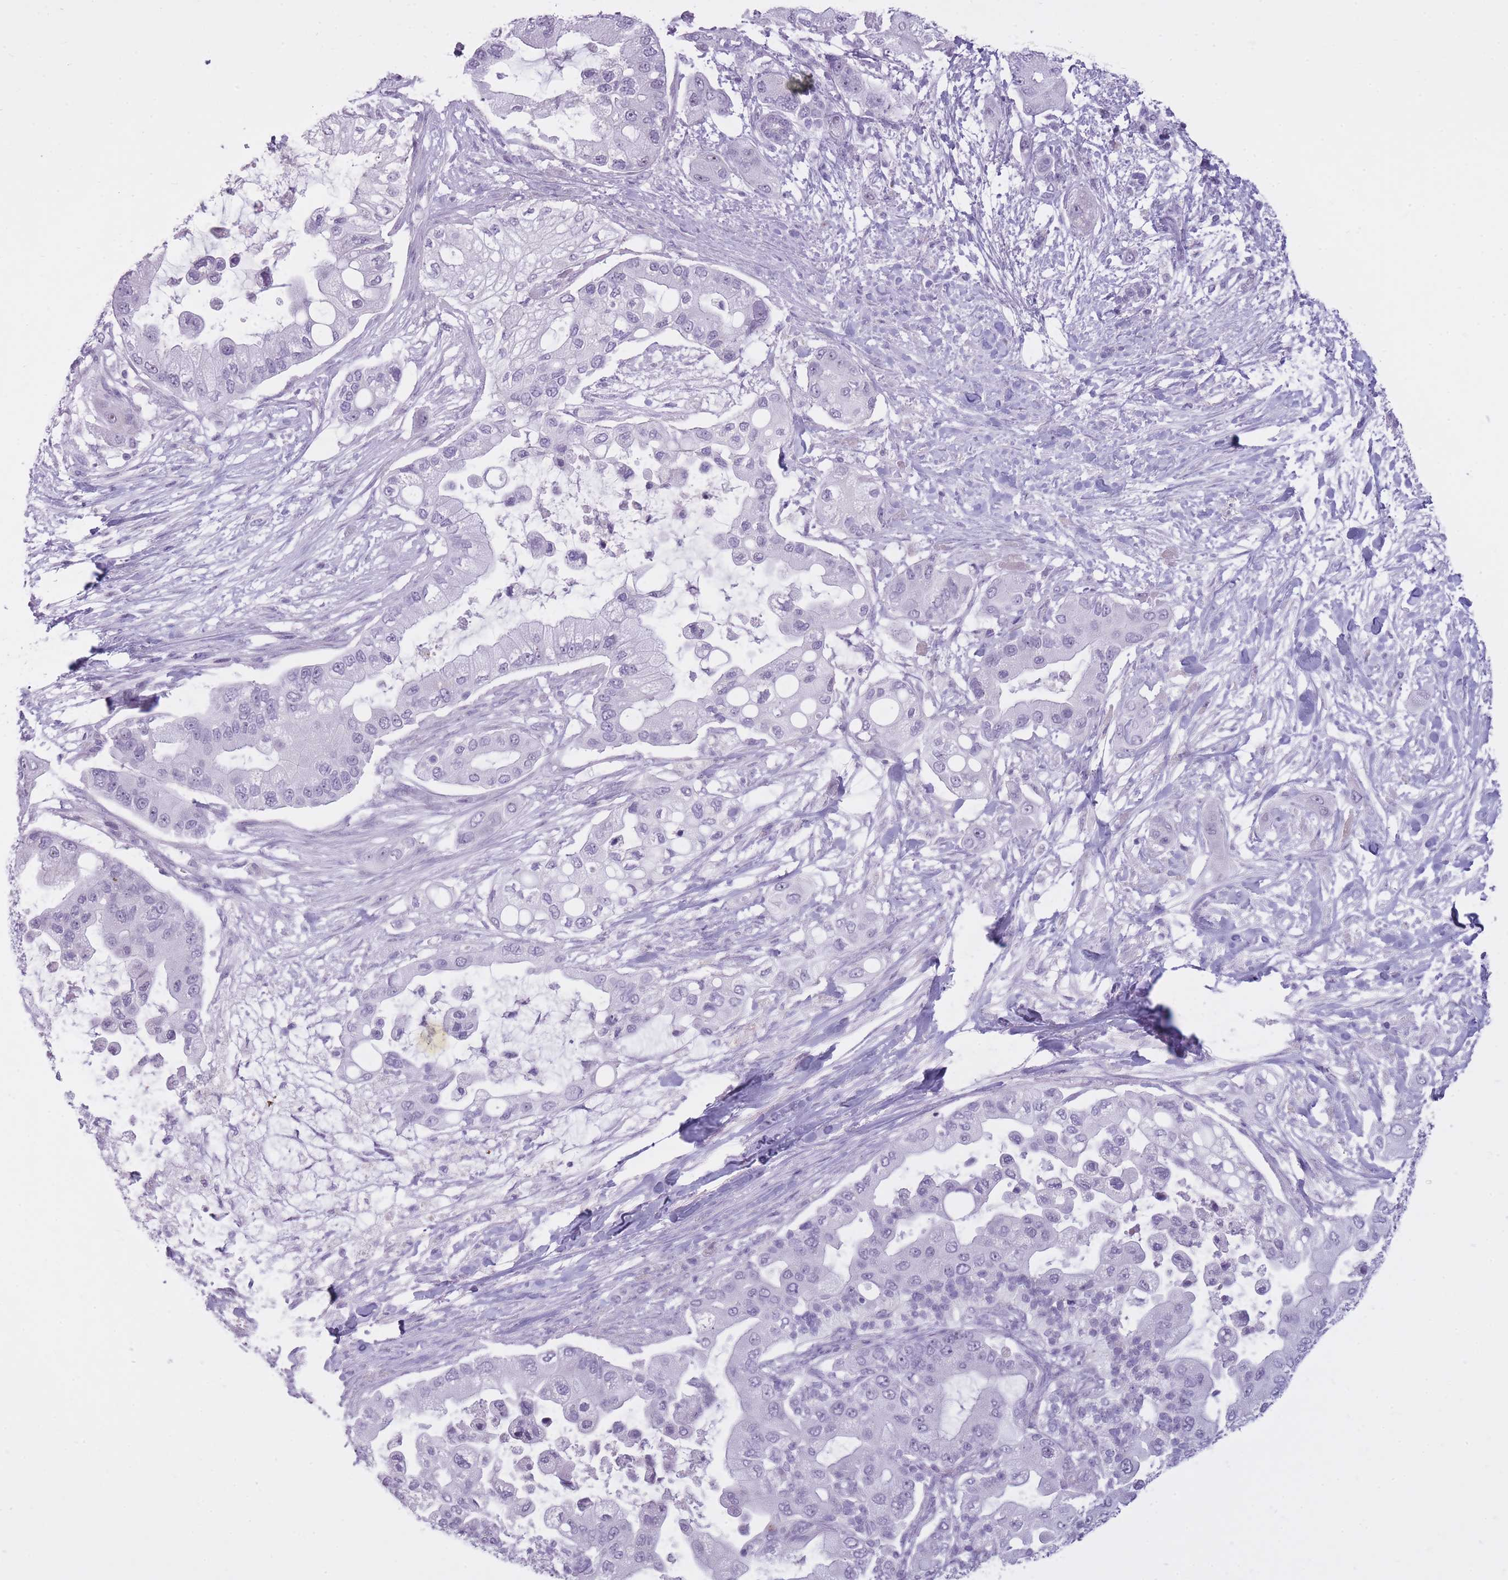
{"staining": {"intensity": "negative", "quantity": "none", "location": "none"}, "tissue": "pancreatic cancer", "cell_type": "Tumor cells", "image_type": "cancer", "snomed": [{"axis": "morphology", "description": "Adenocarcinoma, NOS"}, {"axis": "topography", "description": "Pancreas"}], "caption": "DAB immunohistochemical staining of pancreatic adenocarcinoma displays no significant staining in tumor cells.", "gene": "GOLGA6D", "patient": {"sex": "male", "age": 57}}